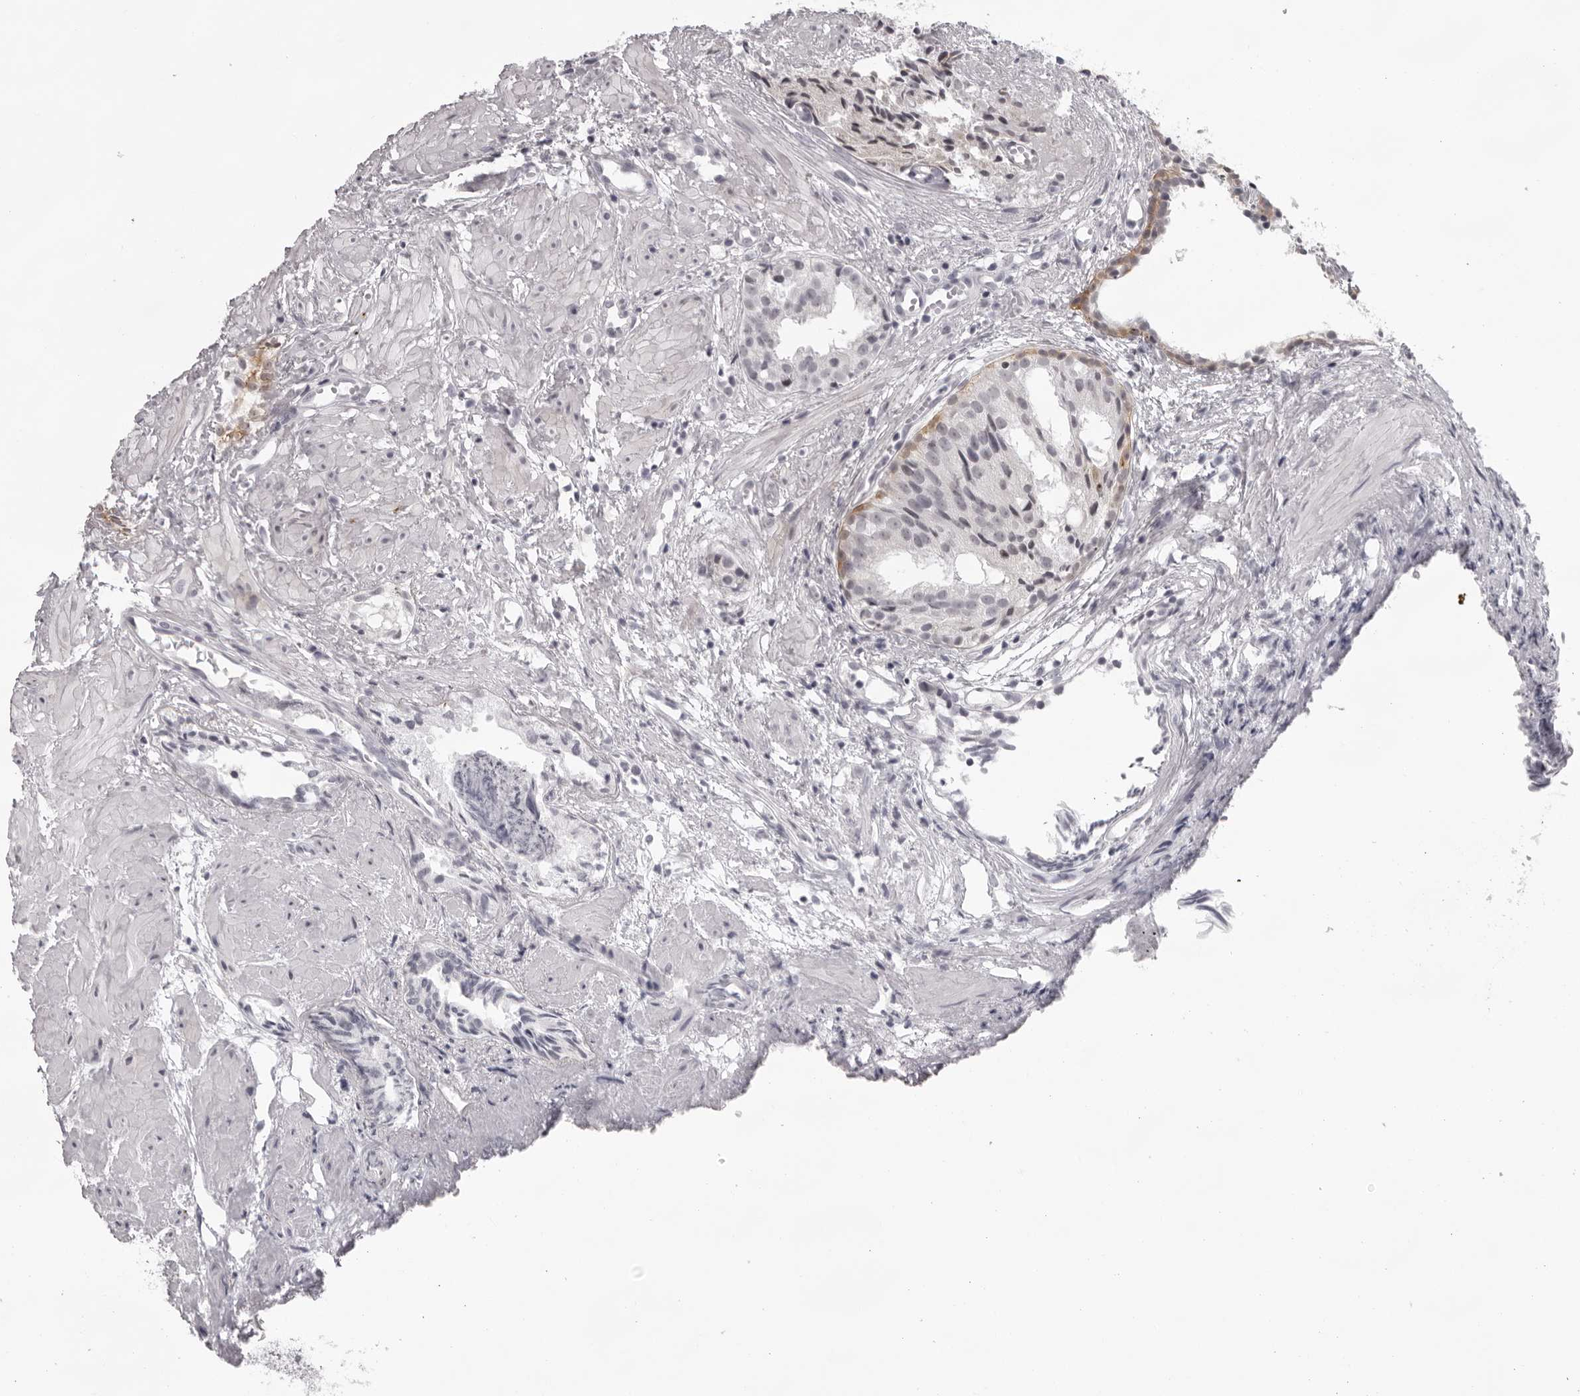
{"staining": {"intensity": "negative", "quantity": "none", "location": "none"}, "tissue": "prostate cancer", "cell_type": "Tumor cells", "image_type": "cancer", "snomed": [{"axis": "morphology", "description": "Adenocarcinoma, Low grade"}, {"axis": "topography", "description": "Prostate"}], "caption": "This is an IHC photomicrograph of prostate cancer (low-grade adenocarcinoma). There is no positivity in tumor cells.", "gene": "NUDT18", "patient": {"sex": "male", "age": 88}}